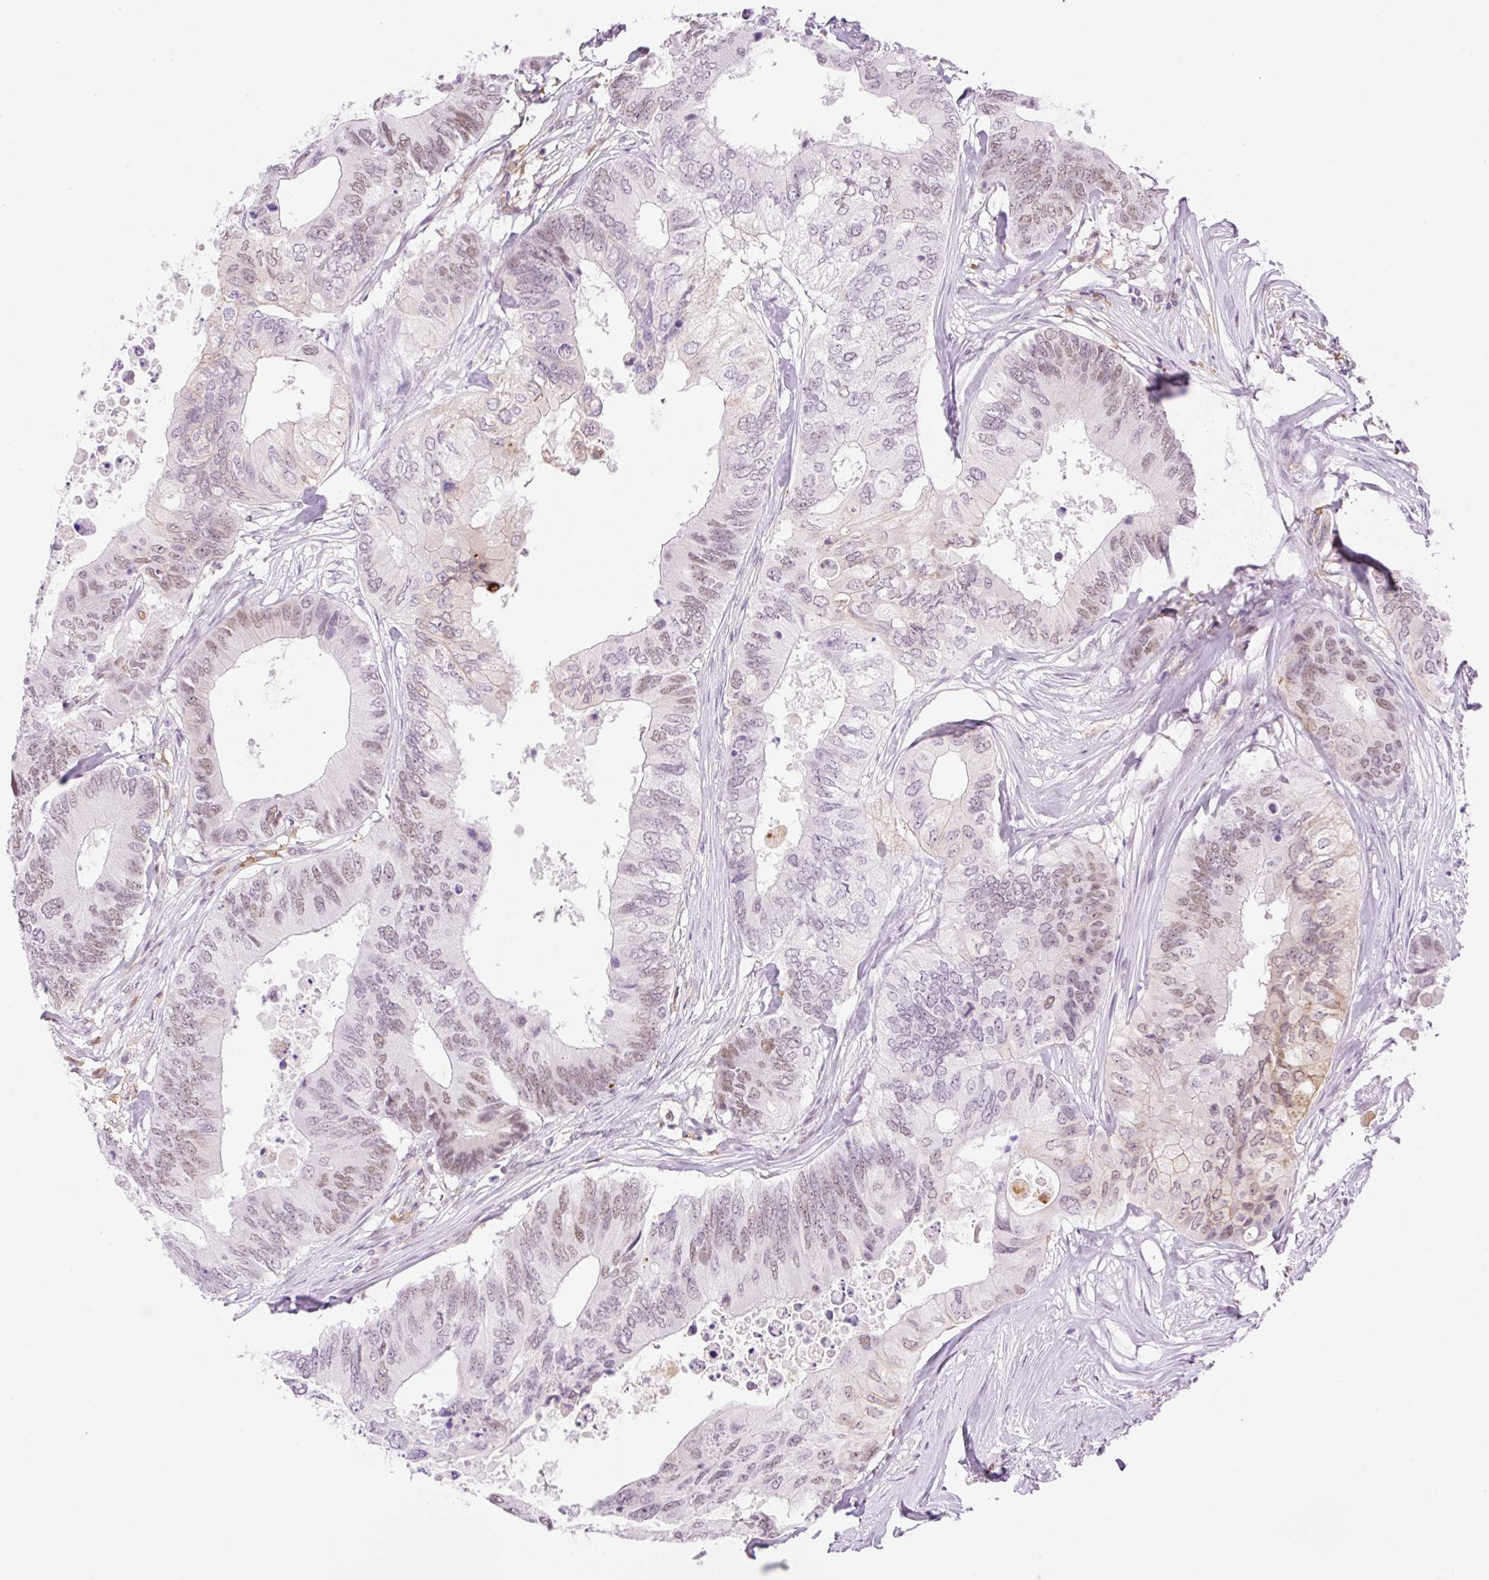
{"staining": {"intensity": "moderate", "quantity": "25%-75%", "location": "nuclear"}, "tissue": "colorectal cancer", "cell_type": "Tumor cells", "image_type": "cancer", "snomed": [{"axis": "morphology", "description": "Adenocarcinoma, NOS"}, {"axis": "topography", "description": "Colon"}], "caption": "About 25%-75% of tumor cells in colorectal cancer display moderate nuclear protein positivity as visualized by brown immunohistochemical staining.", "gene": "PALM3", "patient": {"sex": "male", "age": 71}}